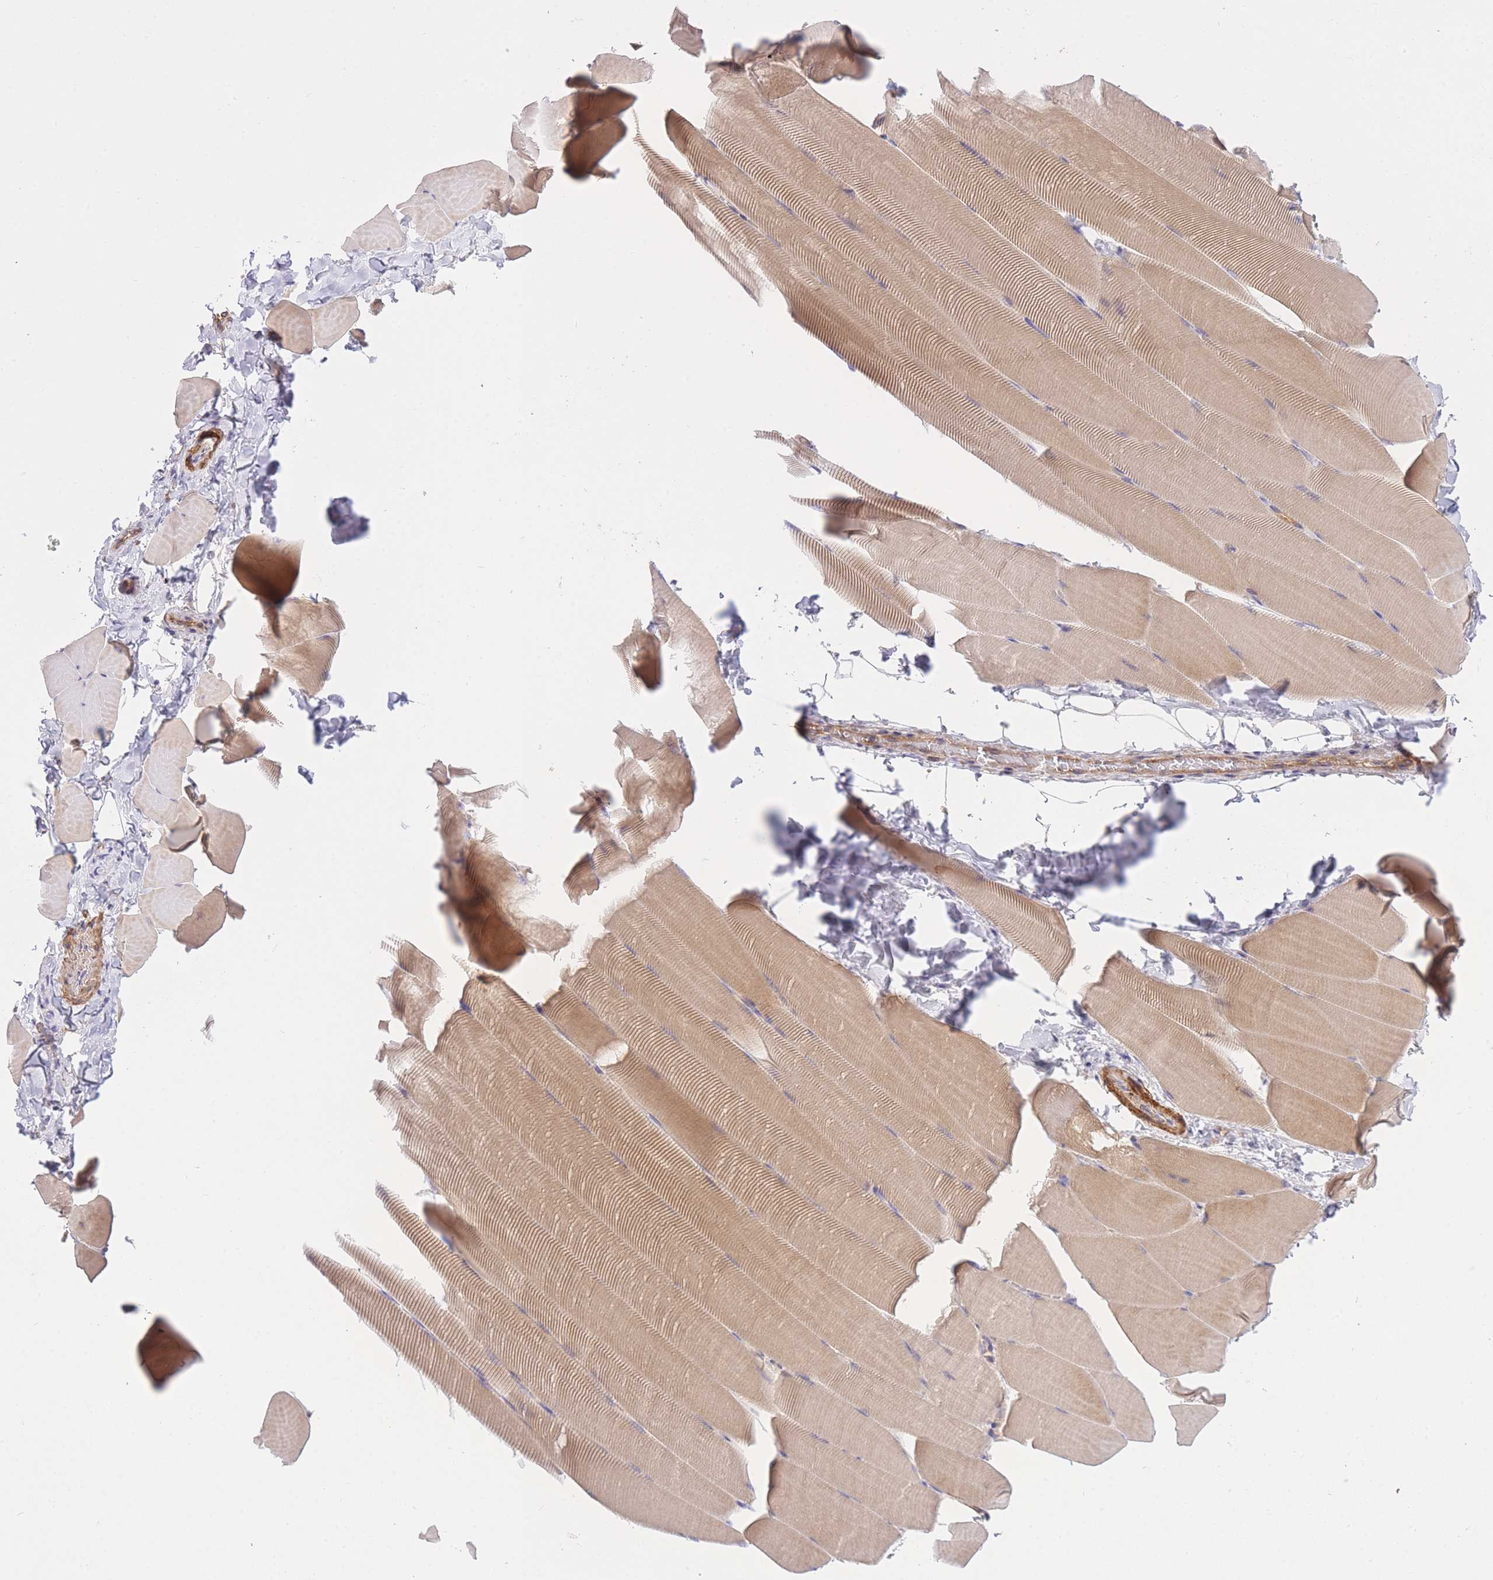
{"staining": {"intensity": "moderate", "quantity": "25%-75%", "location": "cytoplasmic/membranous"}, "tissue": "skeletal muscle", "cell_type": "Myocytes", "image_type": "normal", "snomed": [{"axis": "morphology", "description": "Normal tissue, NOS"}, {"axis": "topography", "description": "Skeletal muscle"}], "caption": "High-power microscopy captured an immunohistochemistry micrograph of normal skeletal muscle, revealing moderate cytoplasmic/membranous positivity in approximately 25%-75% of myocytes. (DAB (3,3'-diaminobenzidine) IHC with brightfield microscopy, high magnification).", "gene": "PGM1", "patient": {"sex": "male", "age": 25}}